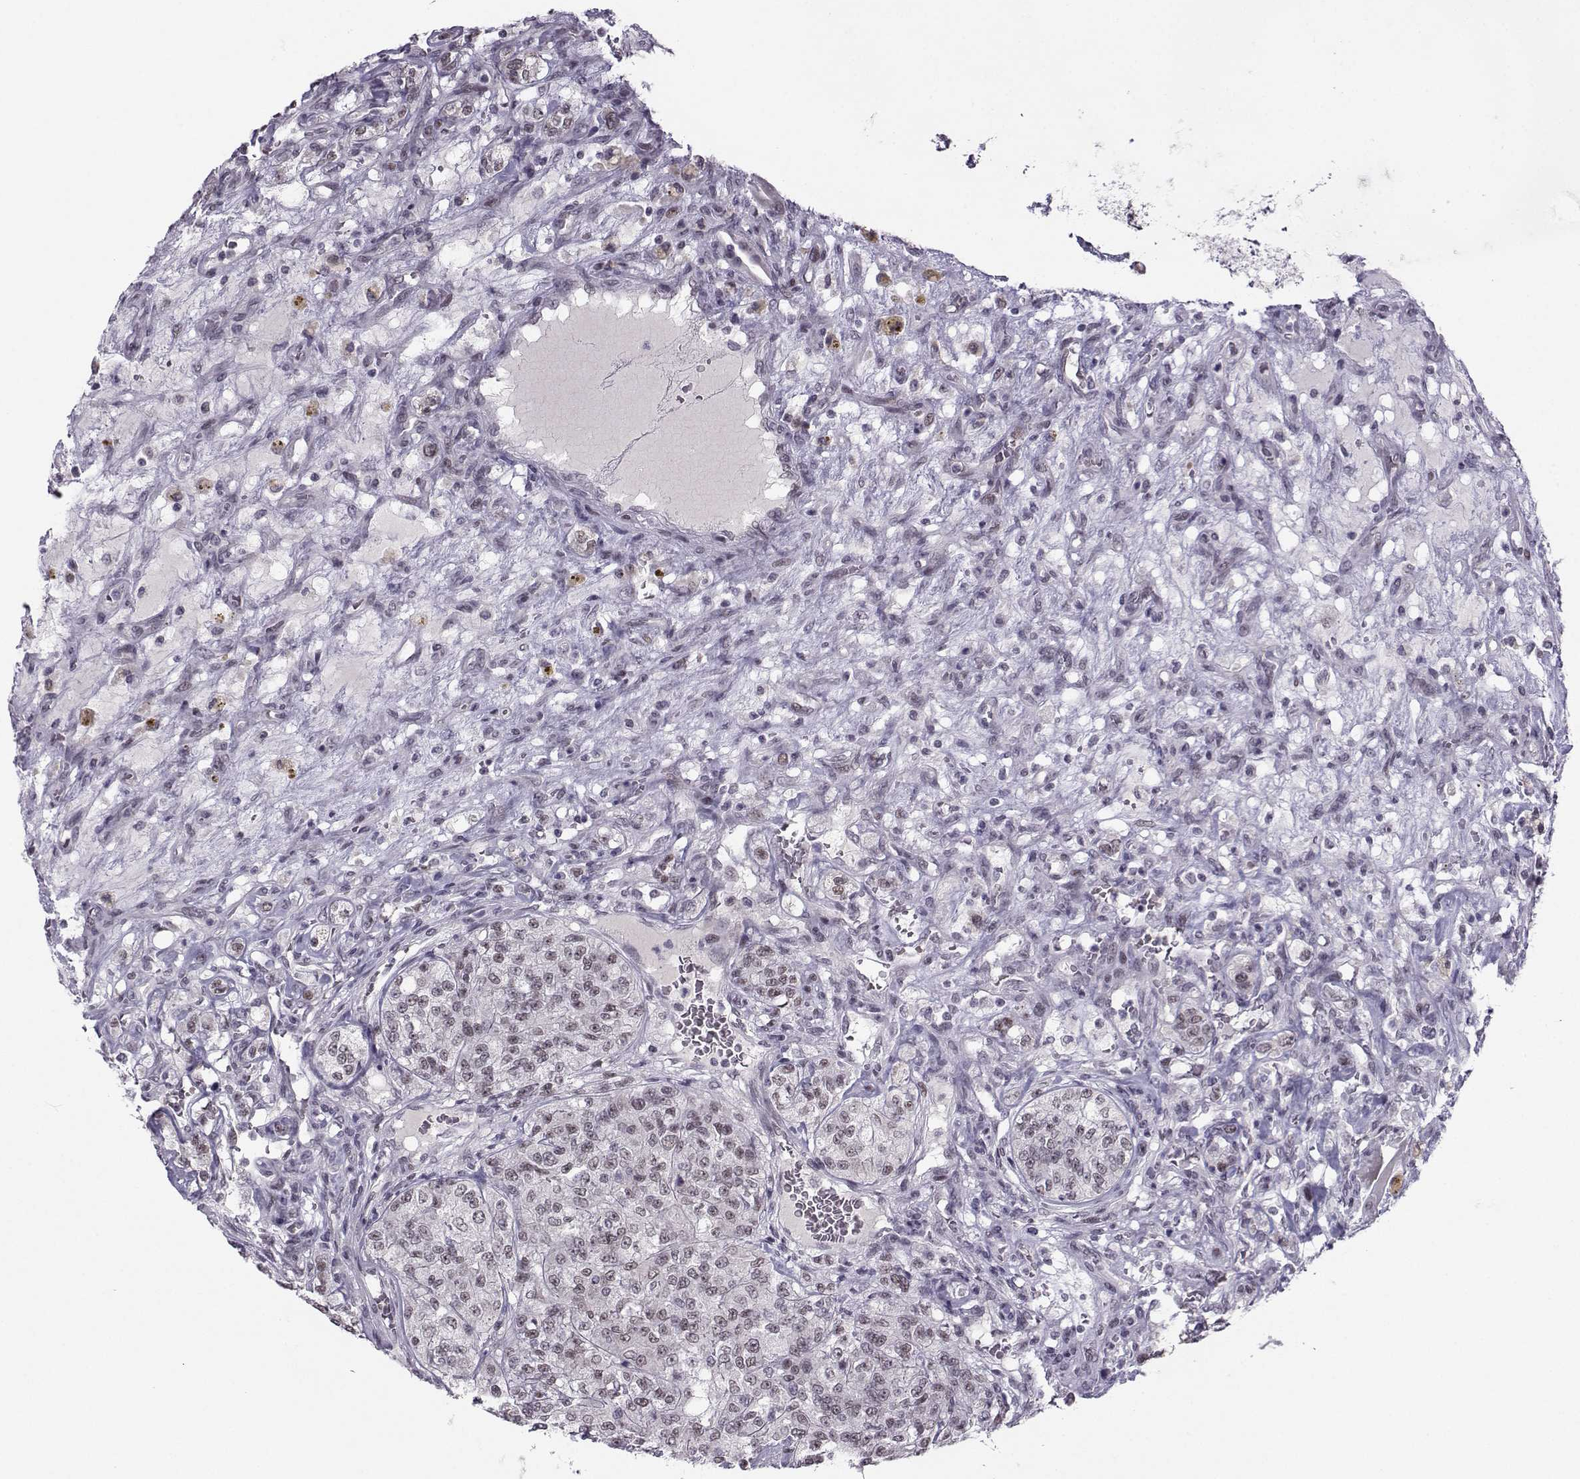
{"staining": {"intensity": "negative", "quantity": "none", "location": "none"}, "tissue": "renal cancer", "cell_type": "Tumor cells", "image_type": "cancer", "snomed": [{"axis": "morphology", "description": "Adenocarcinoma, NOS"}, {"axis": "topography", "description": "Kidney"}], "caption": "There is no significant expression in tumor cells of renal adenocarcinoma.", "gene": "LIN28A", "patient": {"sex": "female", "age": 63}}